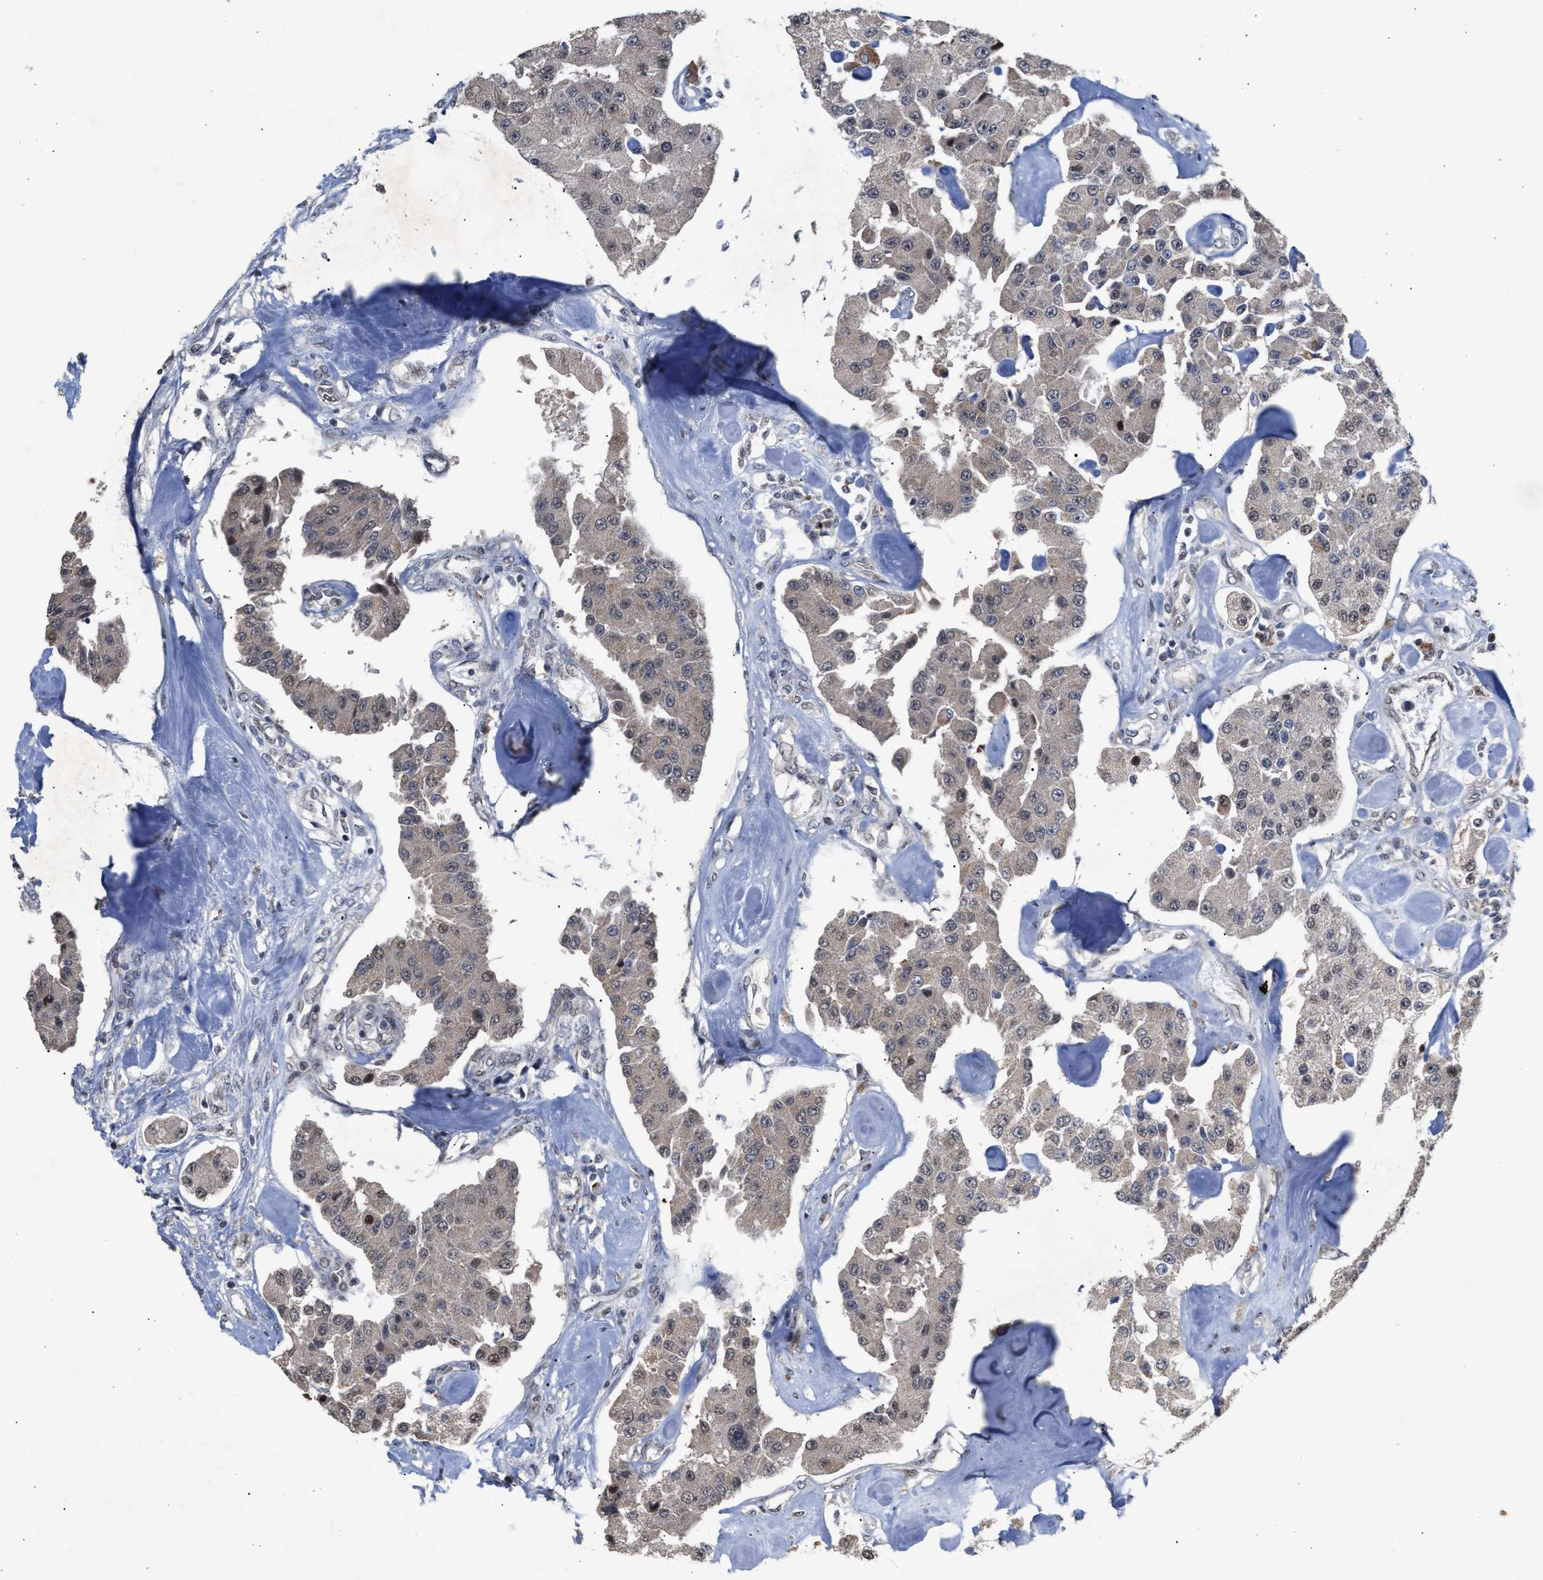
{"staining": {"intensity": "weak", "quantity": ">75%", "location": "cytoplasmic/membranous"}, "tissue": "carcinoid", "cell_type": "Tumor cells", "image_type": "cancer", "snomed": [{"axis": "morphology", "description": "Carcinoid, malignant, NOS"}, {"axis": "topography", "description": "Pancreas"}], "caption": "Immunohistochemical staining of human carcinoid reveals low levels of weak cytoplasmic/membranous protein staining in approximately >75% of tumor cells.", "gene": "MKNK2", "patient": {"sex": "male", "age": 41}}